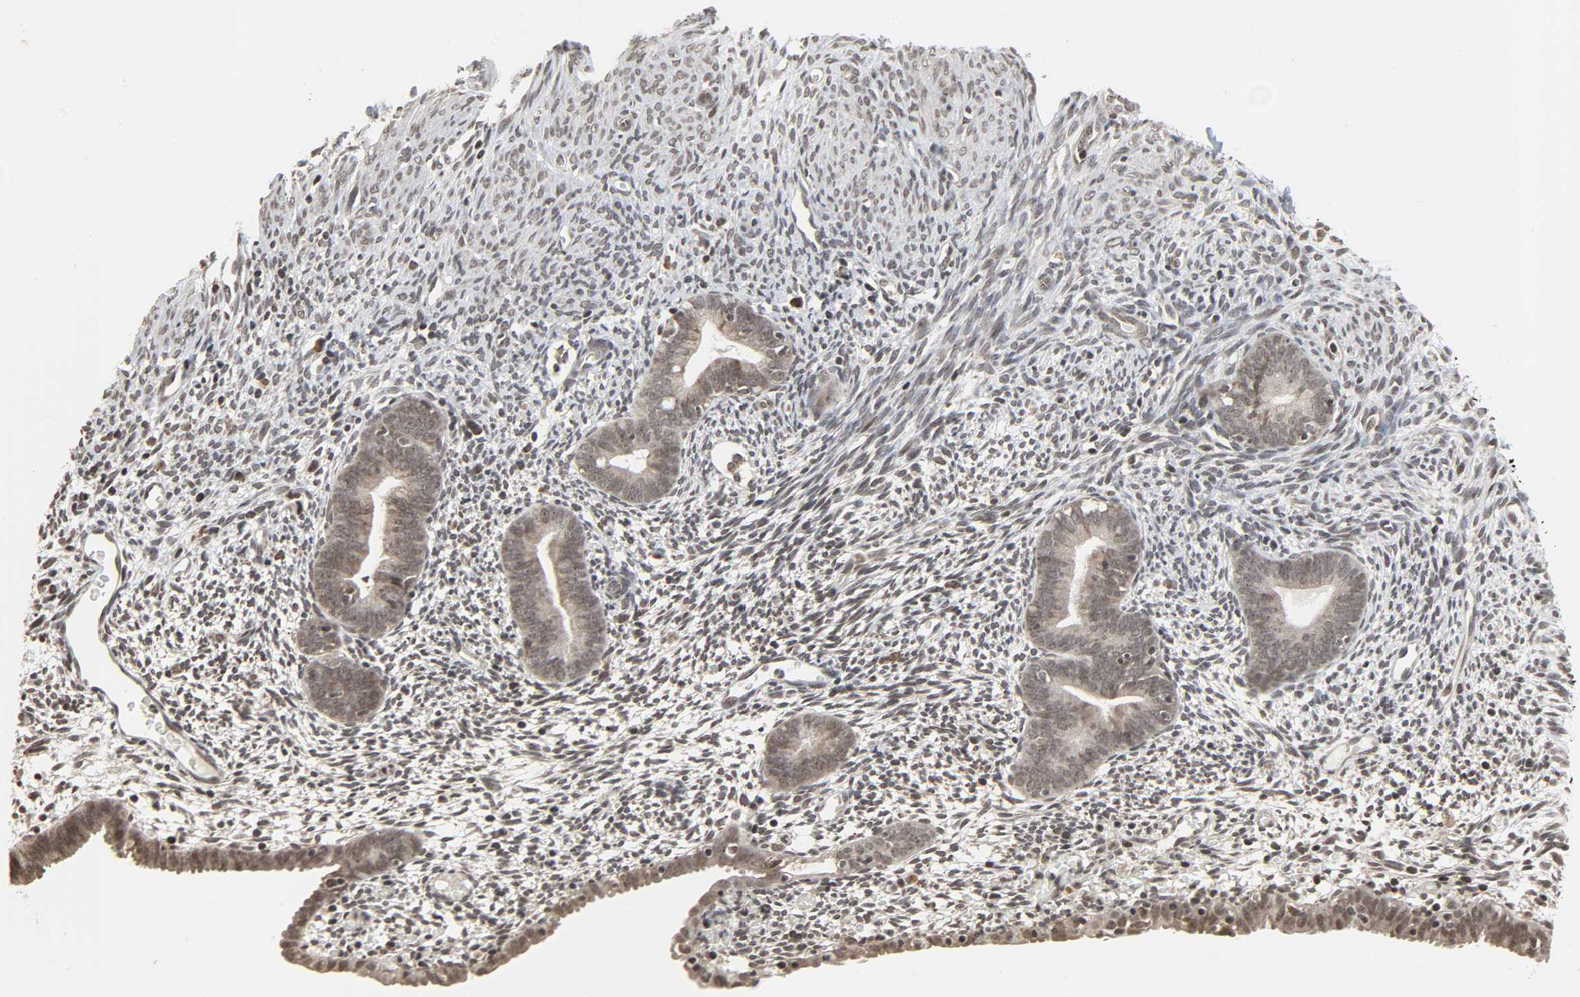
{"staining": {"intensity": "weak", "quantity": "25%-75%", "location": "nuclear"}, "tissue": "endometrium", "cell_type": "Cells in endometrial stroma", "image_type": "normal", "snomed": [{"axis": "morphology", "description": "Normal tissue, NOS"}, {"axis": "morphology", "description": "Atrophy, NOS"}, {"axis": "topography", "description": "Uterus"}, {"axis": "topography", "description": "Endometrium"}], "caption": "The micrograph displays staining of unremarkable endometrium, revealing weak nuclear protein positivity (brown color) within cells in endometrial stroma. (DAB IHC, brown staining for protein, blue staining for nuclei).", "gene": "XRCC1", "patient": {"sex": "female", "age": 68}}